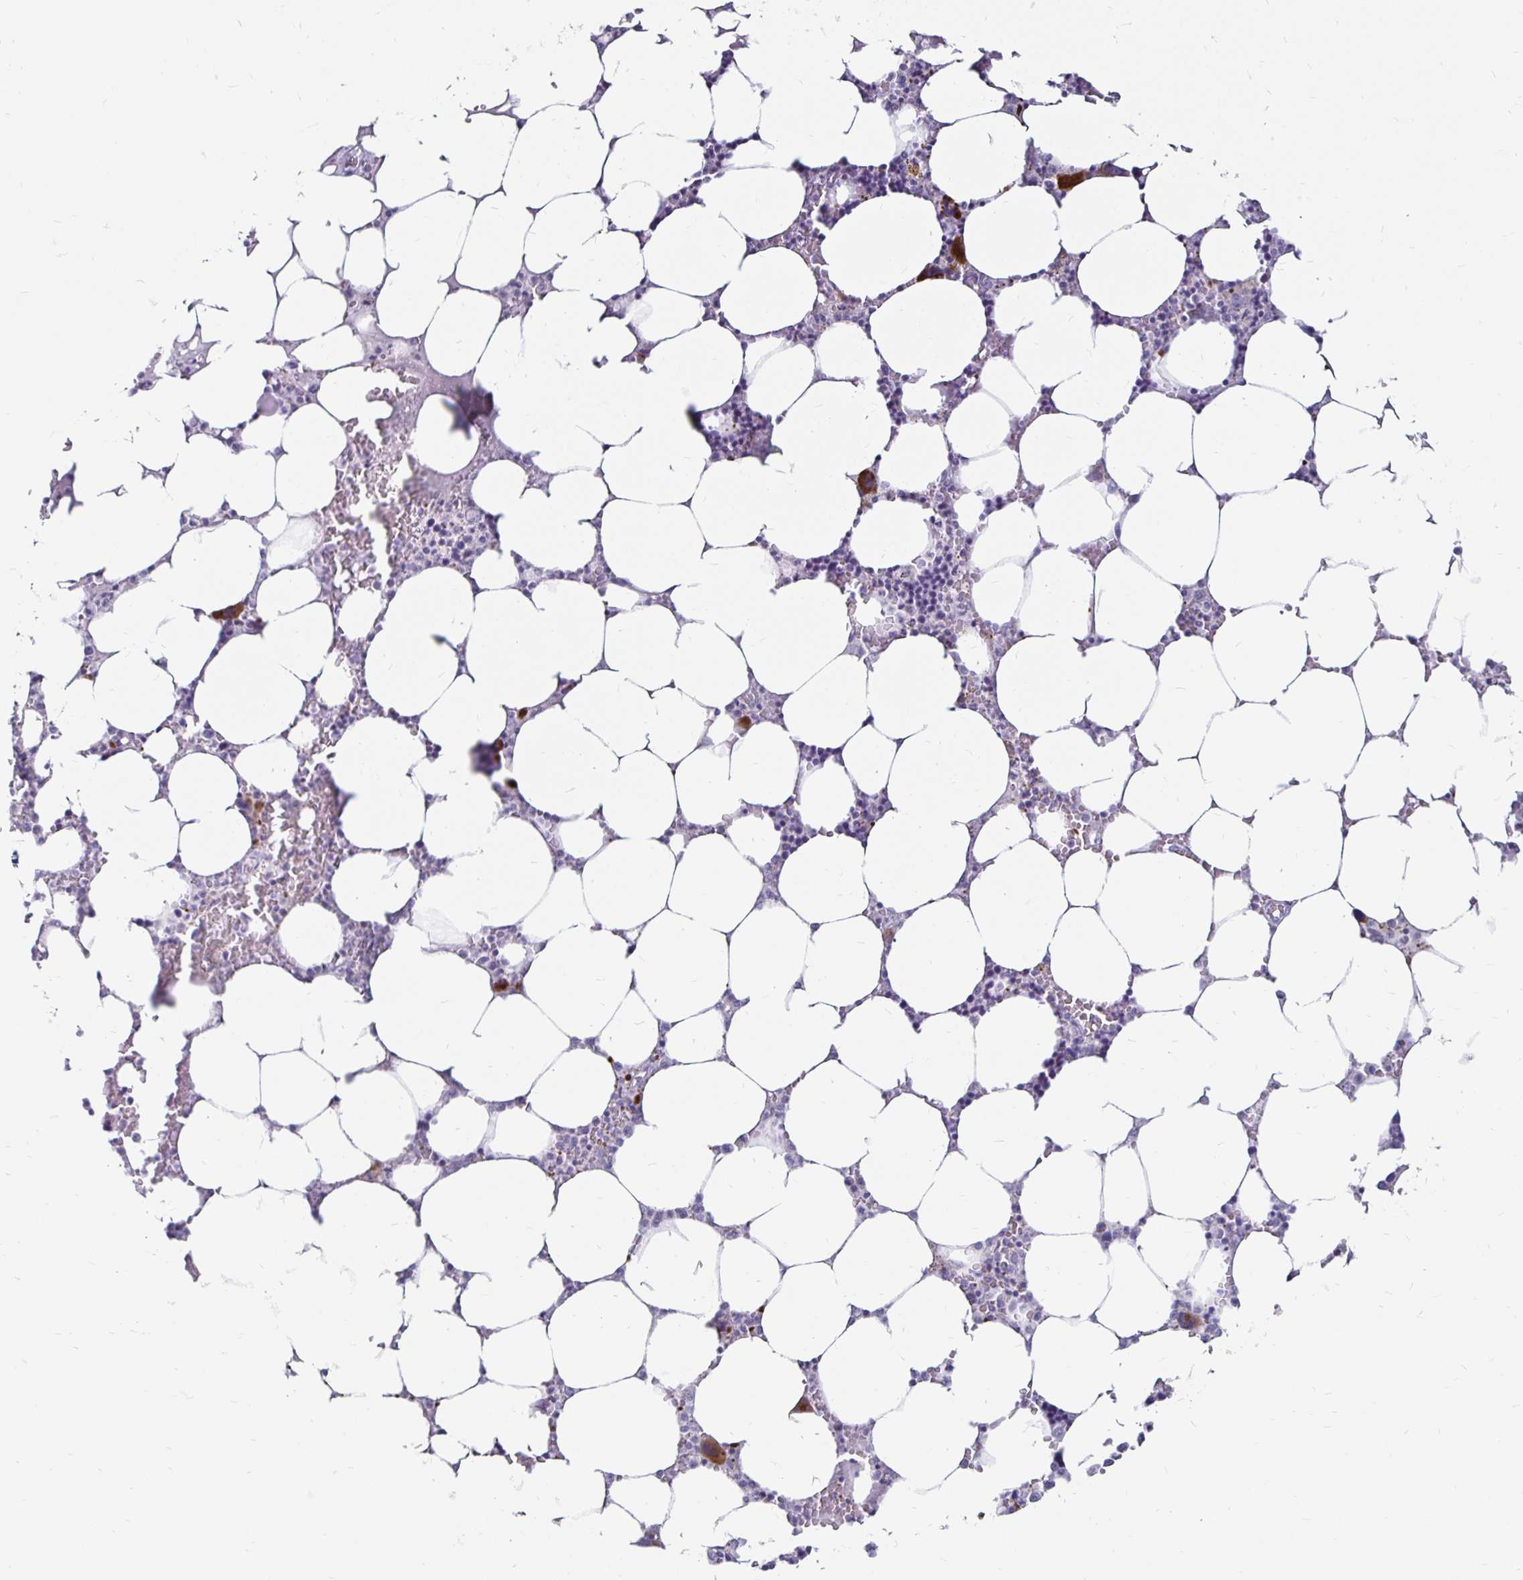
{"staining": {"intensity": "moderate", "quantity": "<25%", "location": "cytoplasmic/membranous"}, "tissue": "bone marrow", "cell_type": "Hematopoietic cells", "image_type": "normal", "snomed": [{"axis": "morphology", "description": "Normal tissue, NOS"}, {"axis": "topography", "description": "Bone marrow"}], "caption": "Approximately <25% of hematopoietic cells in unremarkable human bone marrow show moderate cytoplasmic/membranous protein positivity as visualized by brown immunohistochemical staining.", "gene": "TIMP1", "patient": {"sex": "male", "age": 64}}